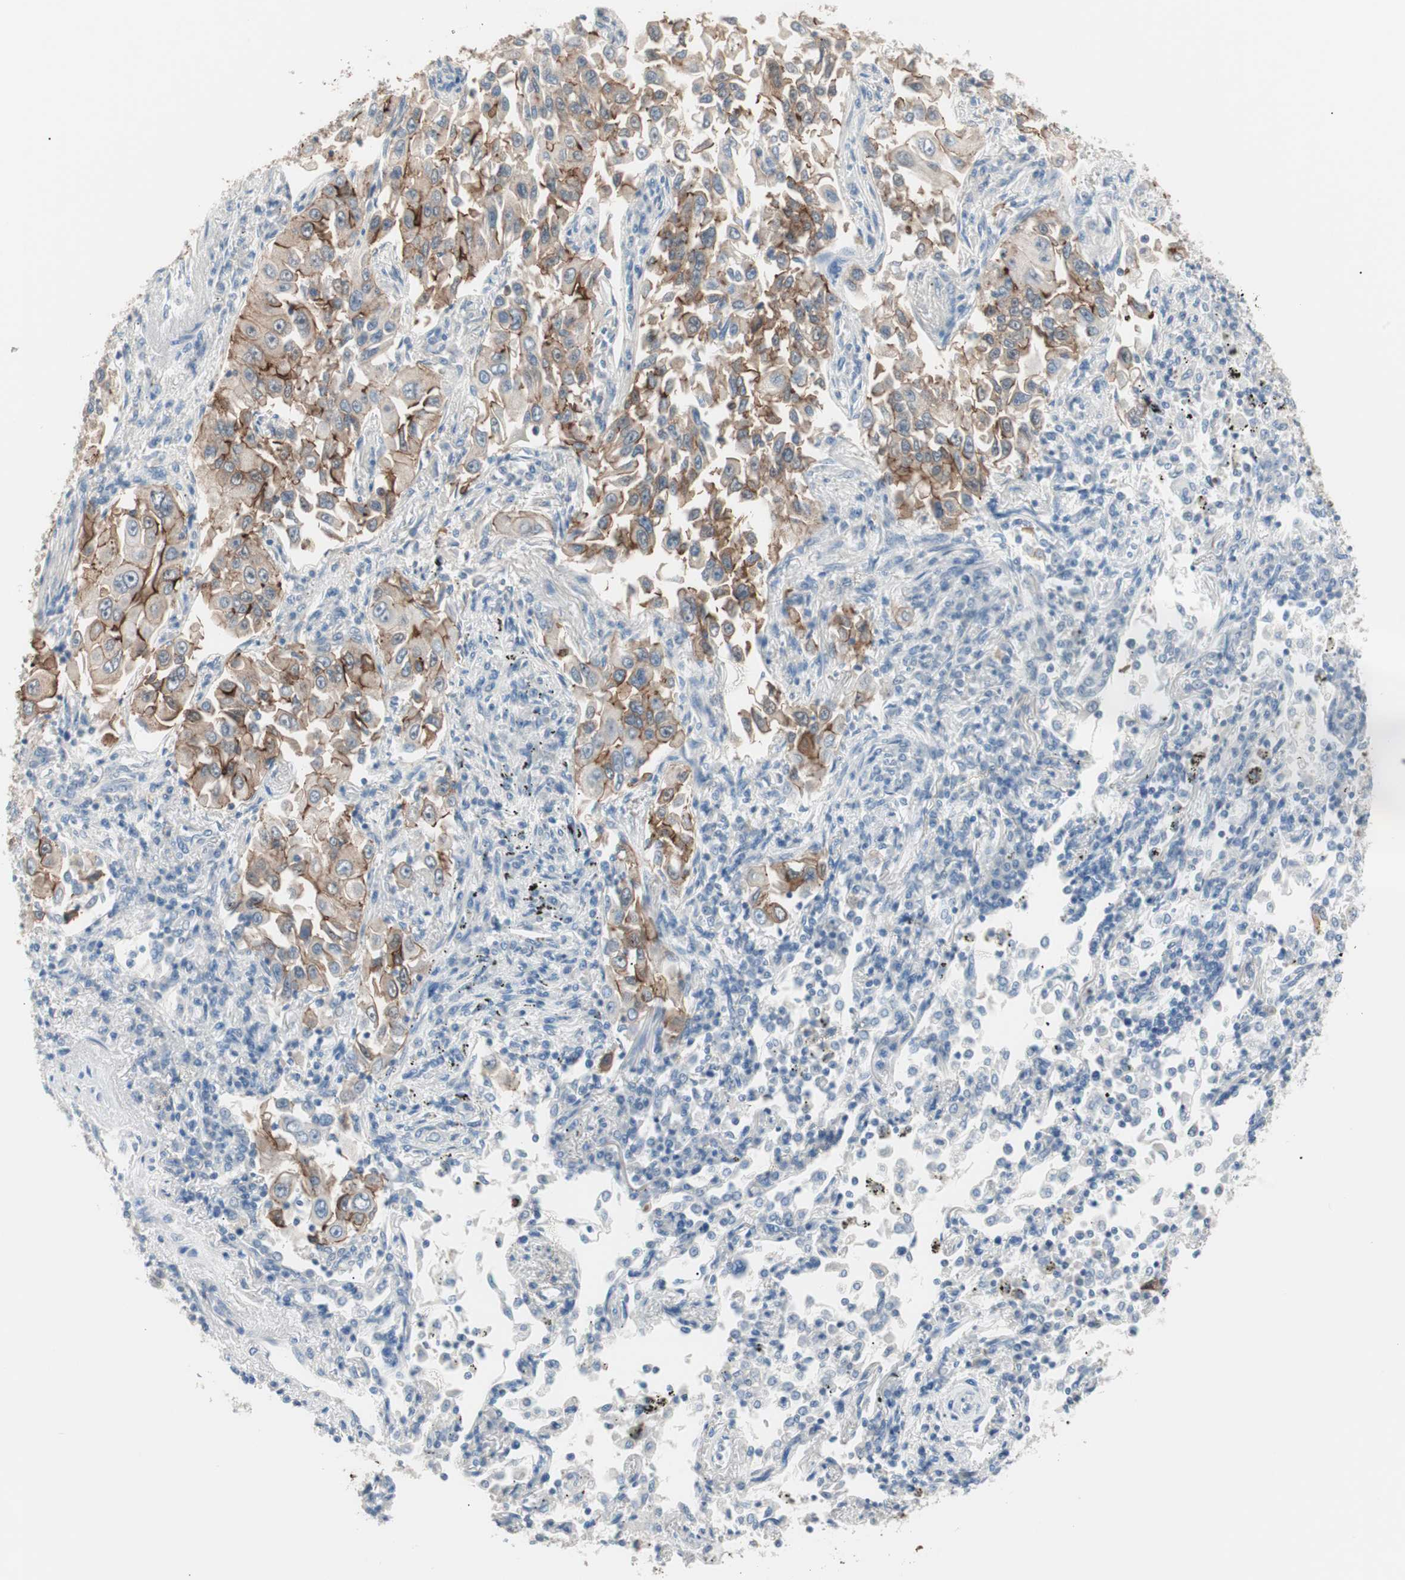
{"staining": {"intensity": "strong", "quantity": "25%-75%", "location": "cytoplasmic/membranous"}, "tissue": "lung cancer", "cell_type": "Tumor cells", "image_type": "cancer", "snomed": [{"axis": "morphology", "description": "Adenocarcinoma, NOS"}, {"axis": "topography", "description": "Lung"}], "caption": "An immunohistochemistry micrograph of tumor tissue is shown. Protein staining in brown highlights strong cytoplasmic/membranous positivity in adenocarcinoma (lung) within tumor cells. (IHC, brightfield microscopy, high magnification).", "gene": "VIL1", "patient": {"sex": "male", "age": 84}}